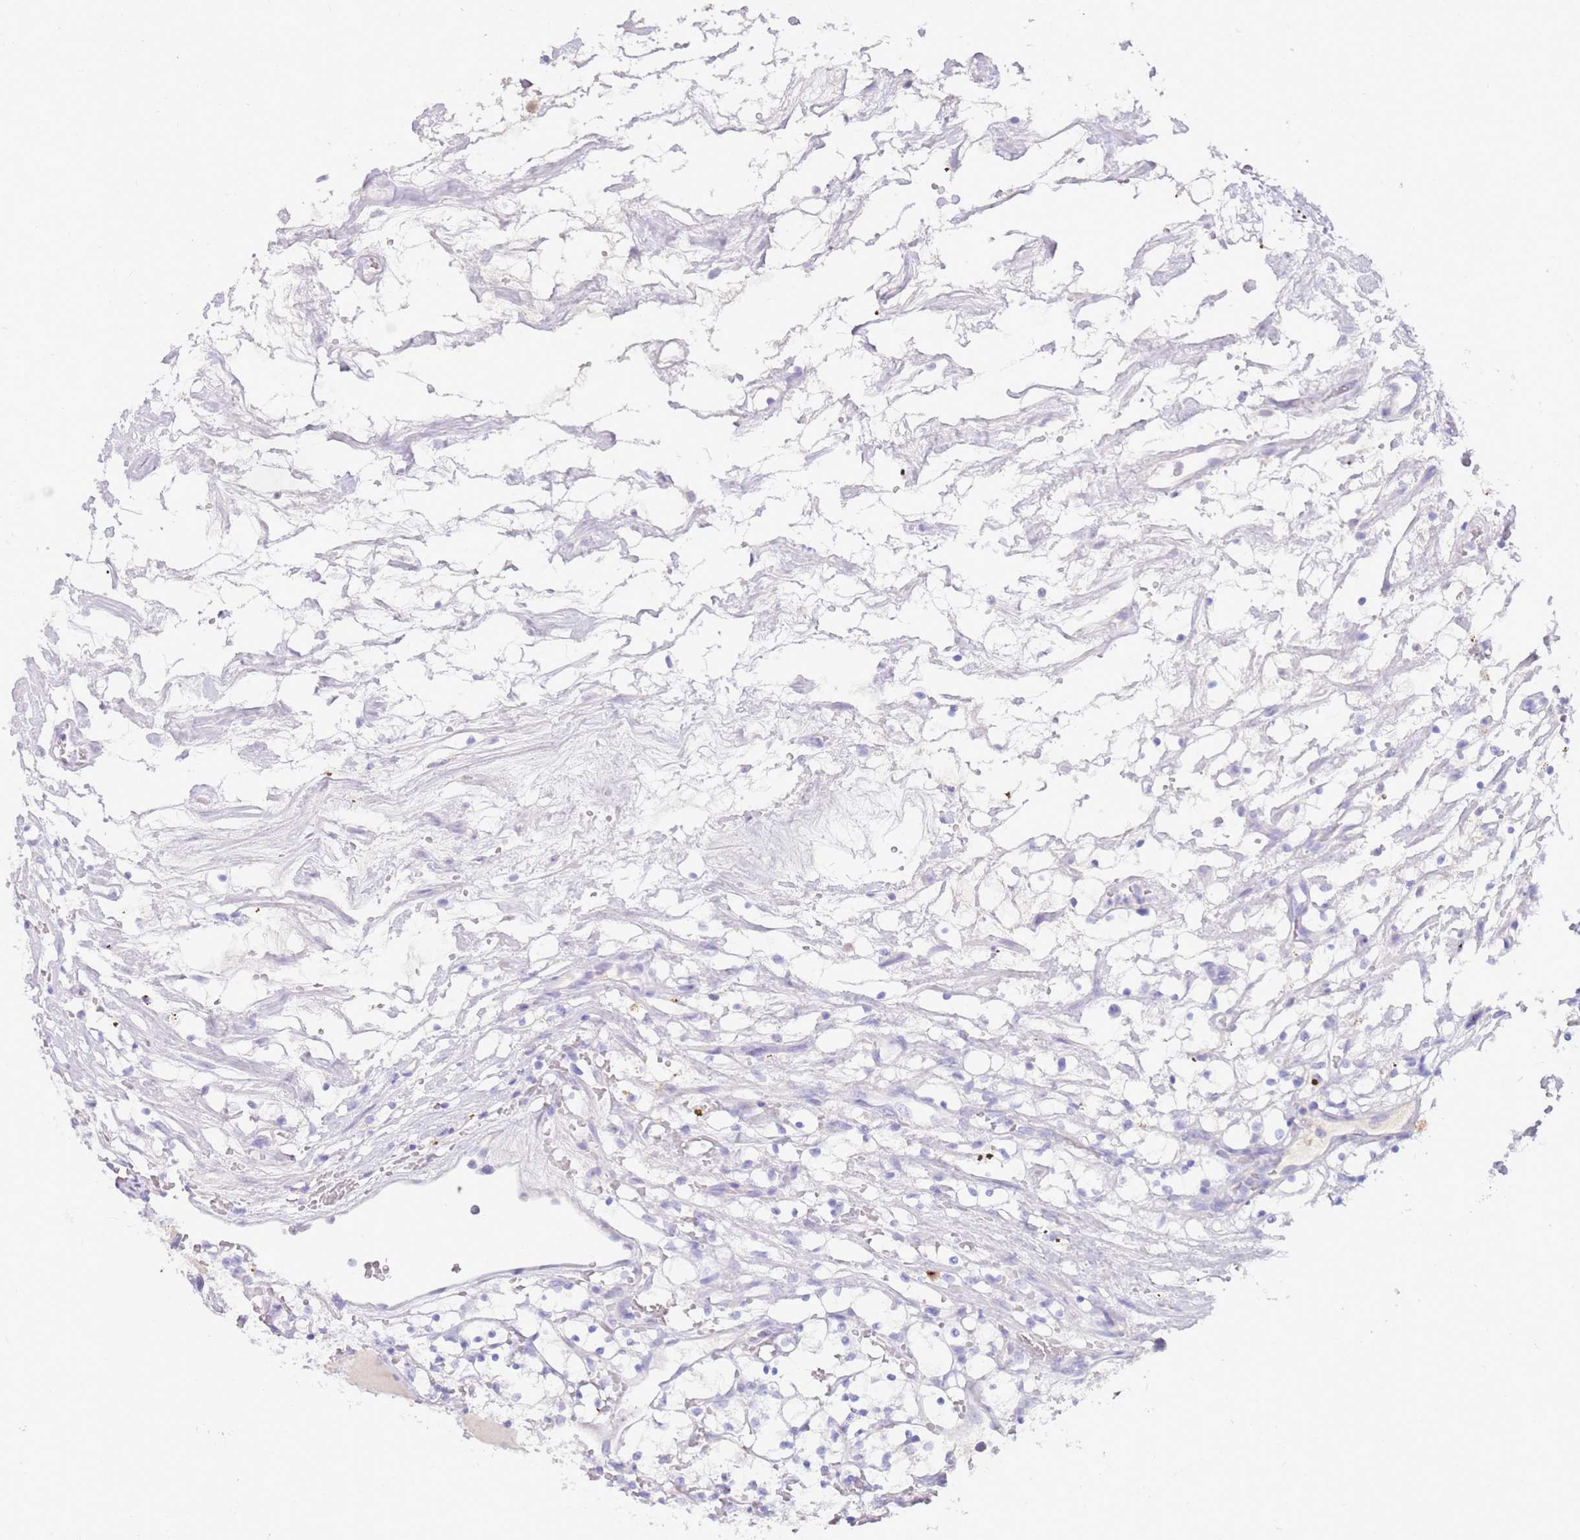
{"staining": {"intensity": "negative", "quantity": "none", "location": "none"}, "tissue": "renal cancer", "cell_type": "Tumor cells", "image_type": "cancer", "snomed": [{"axis": "morphology", "description": "Adenocarcinoma, NOS"}, {"axis": "topography", "description": "Kidney"}], "caption": "High magnification brightfield microscopy of adenocarcinoma (renal) stained with DAB (brown) and counterstained with hematoxylin (blue): tumor cells show no significant positivity.", "gene": "EVPLL", "patient": {"sex": "female", "age": 69}}